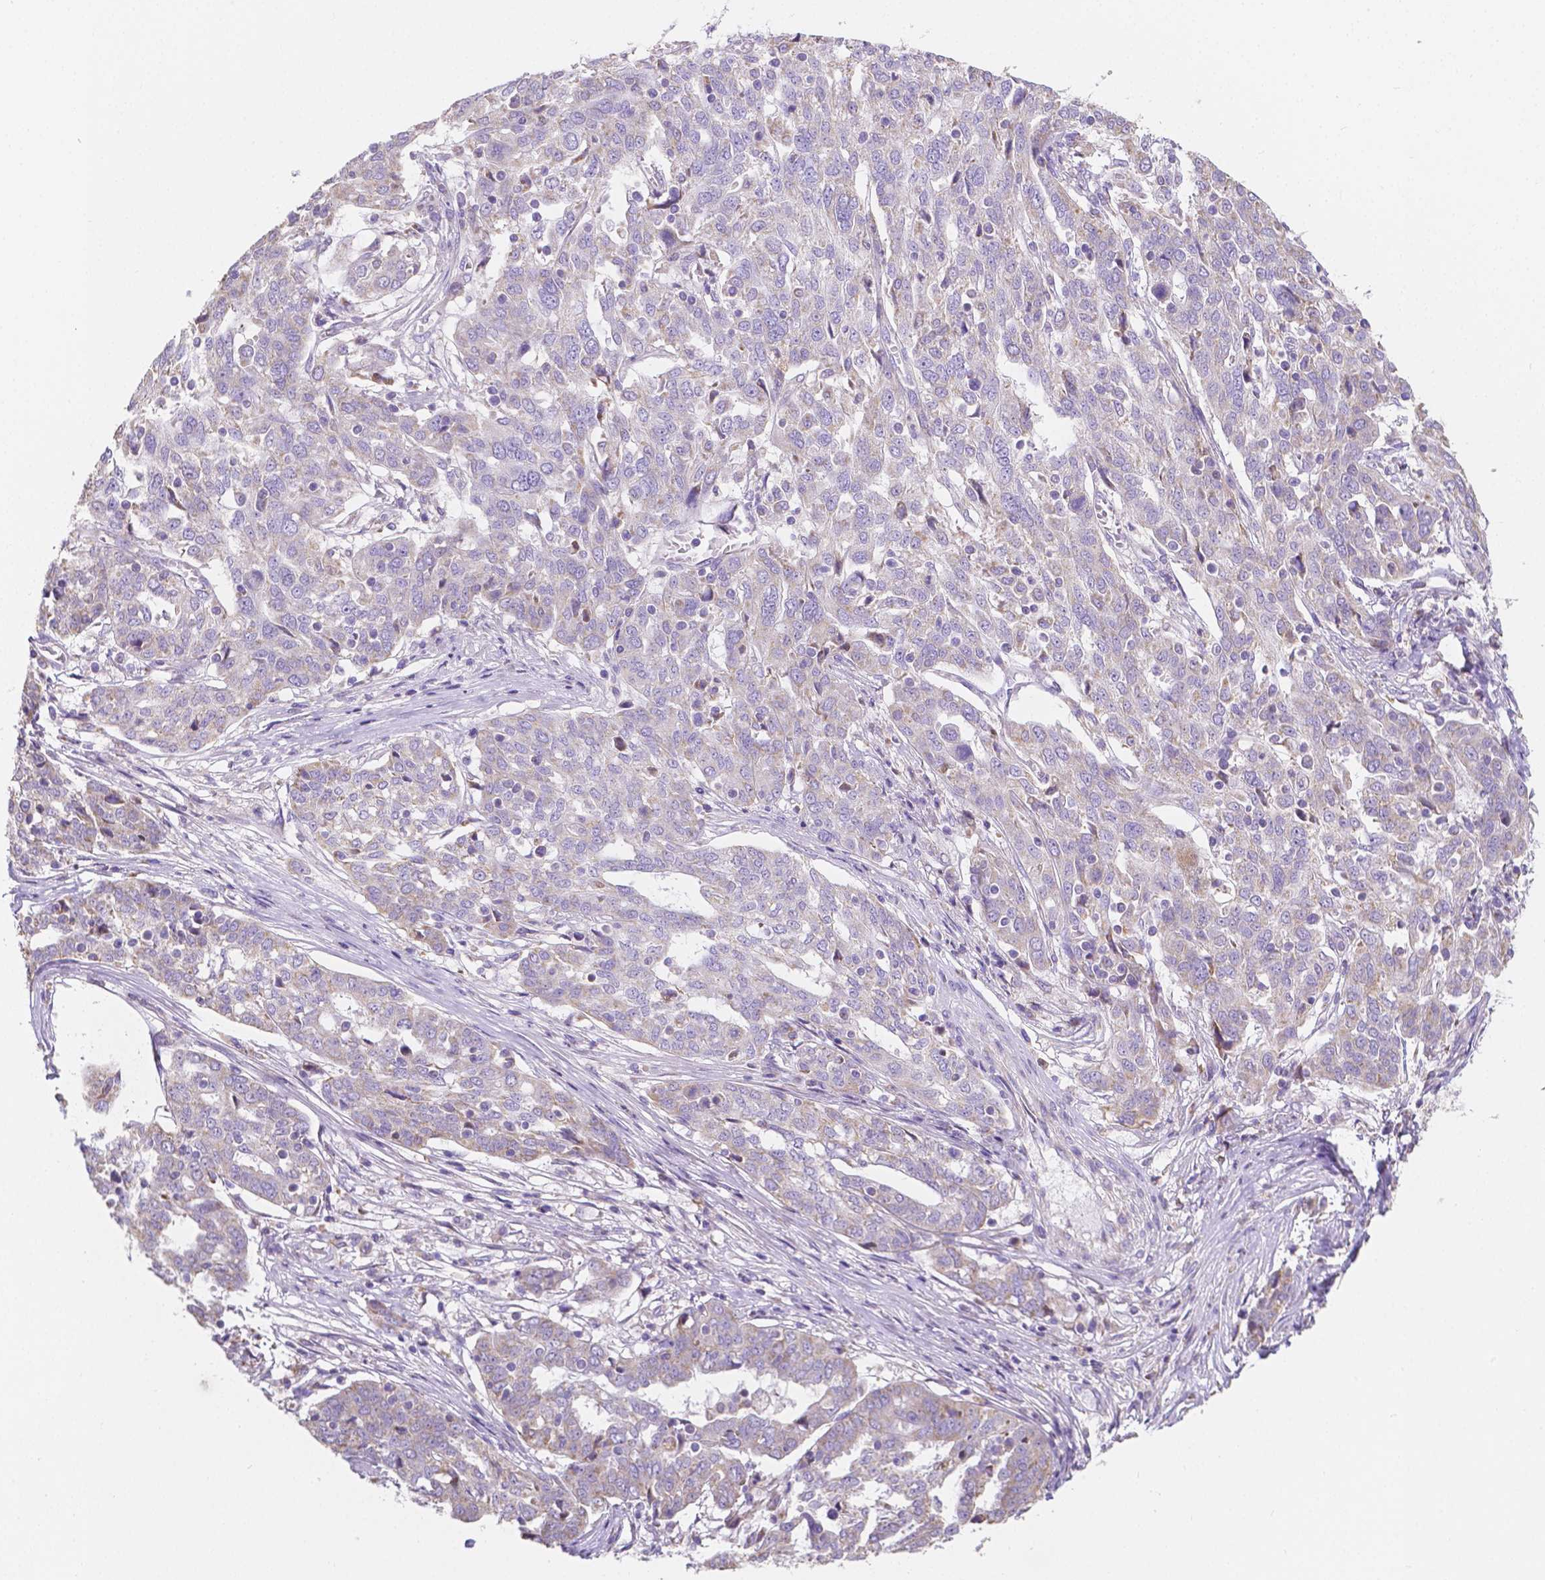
{"staining": {"intensity": "negative", "quantity": "none", "location": "none"}, "tissue": "ovarian cancer", "cell_type": "Tumor cells", "image_type": "cancer", "snomed": [{"axis": "morphology", "description": "Cystadenocarcinoma, serous, NOS"}, {"axis": "topography", "description": "Ovary"}], "caption": "This is an immunohistochemistry (IHC) micrograph of human ovarian cancer. There is no staining in tumor cells.", "gene": "TMEM130", "patient": {"sex": "female", "age": 67}}